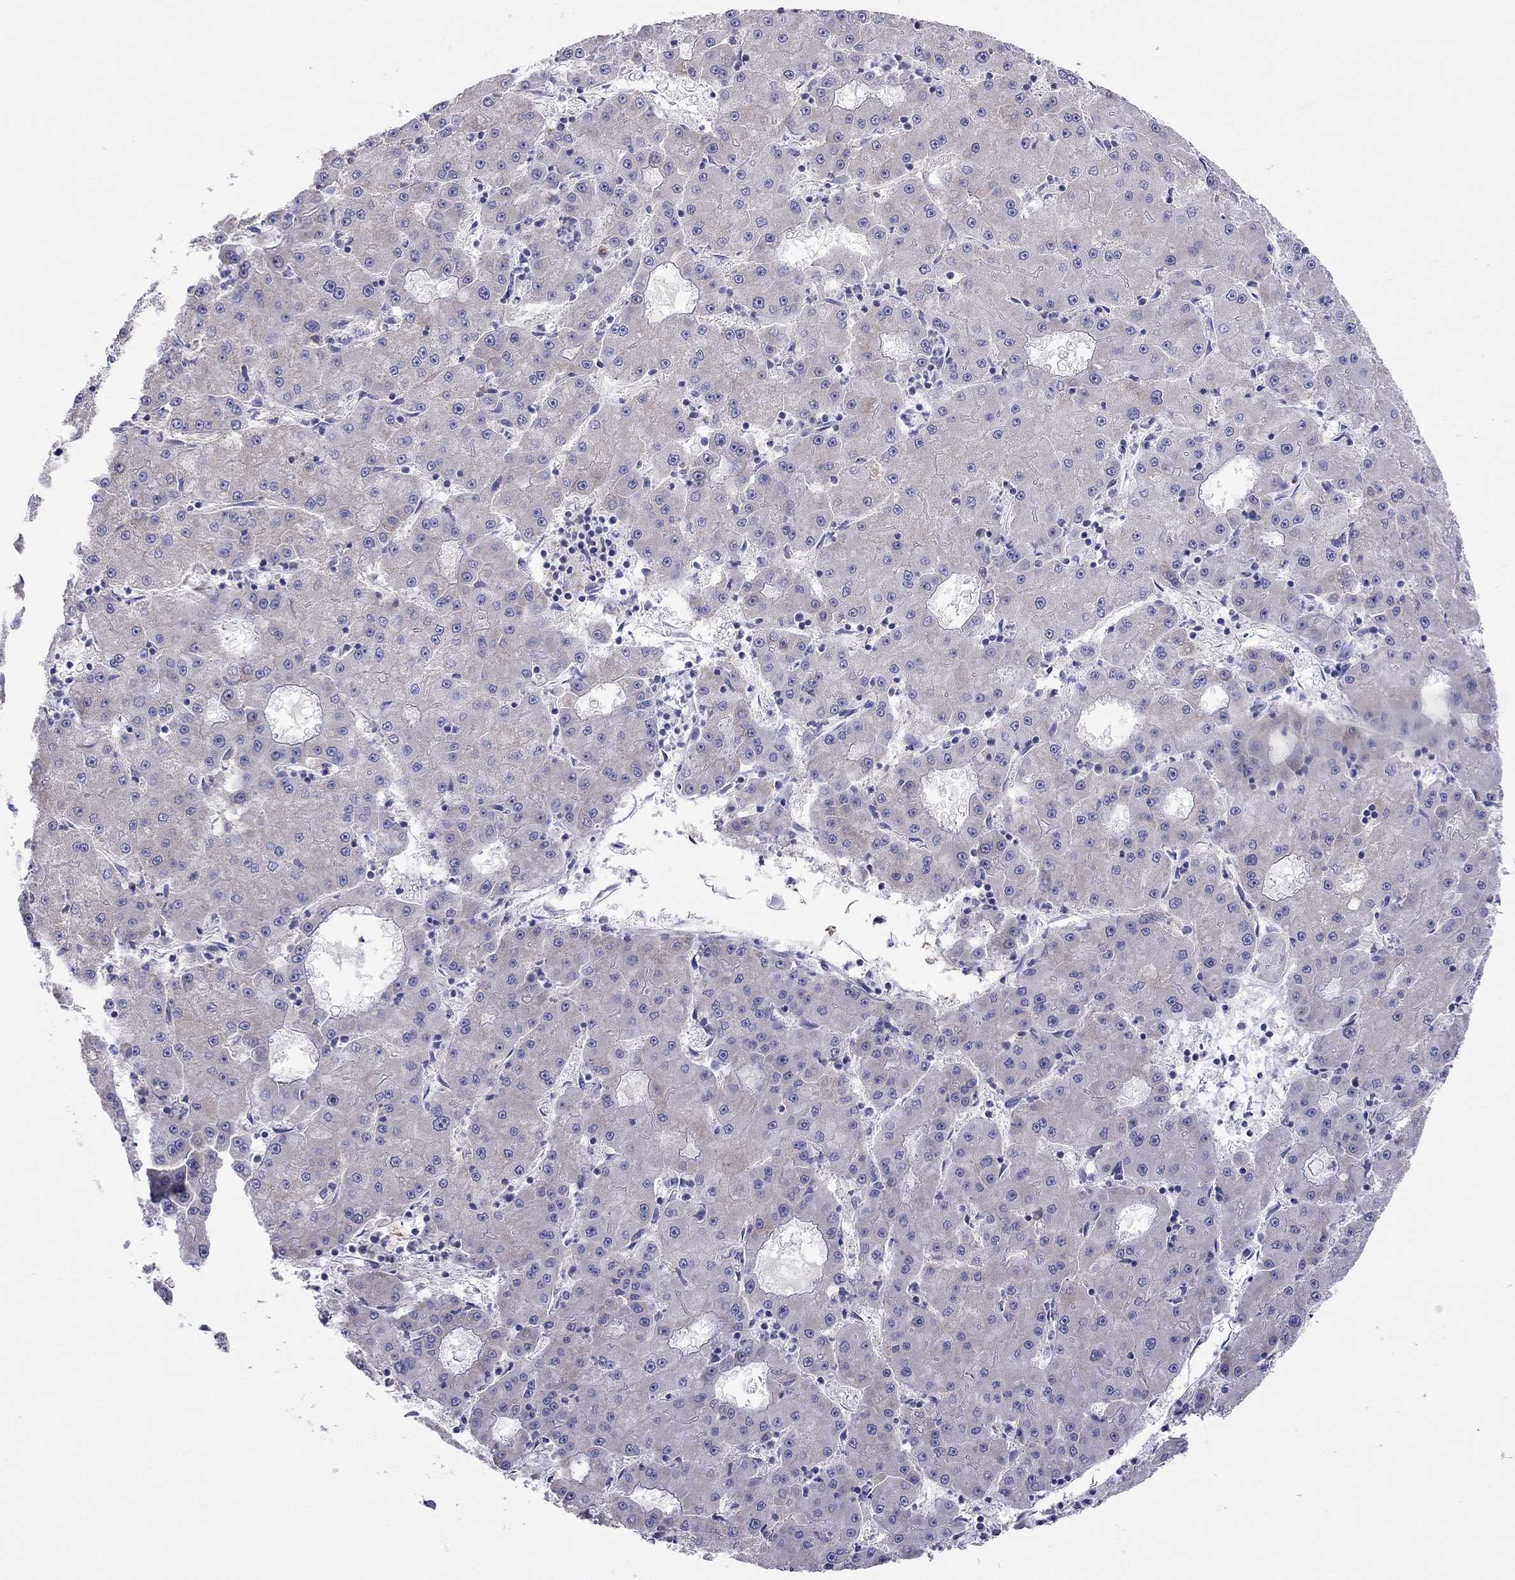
{"staining": {"intensity": "negative", "quantity": "none", "location": "none"}, "tissue": "liver cancer", "cell_type": "Tumor cells", "image_type": "cancer", "snomed": [{"axis": "morphology", "description": "Carcinoma, Hepatocellular, NOS"}, {"axis": "topography", "description": "Liver"}], "caption": "Immunohistochemistry (IHC) of hepatocellular carcinoma (liver) shows no staining in tumor cells.", "gene": "COL9A1", "patient": {"sex": "male", "age": 73}}